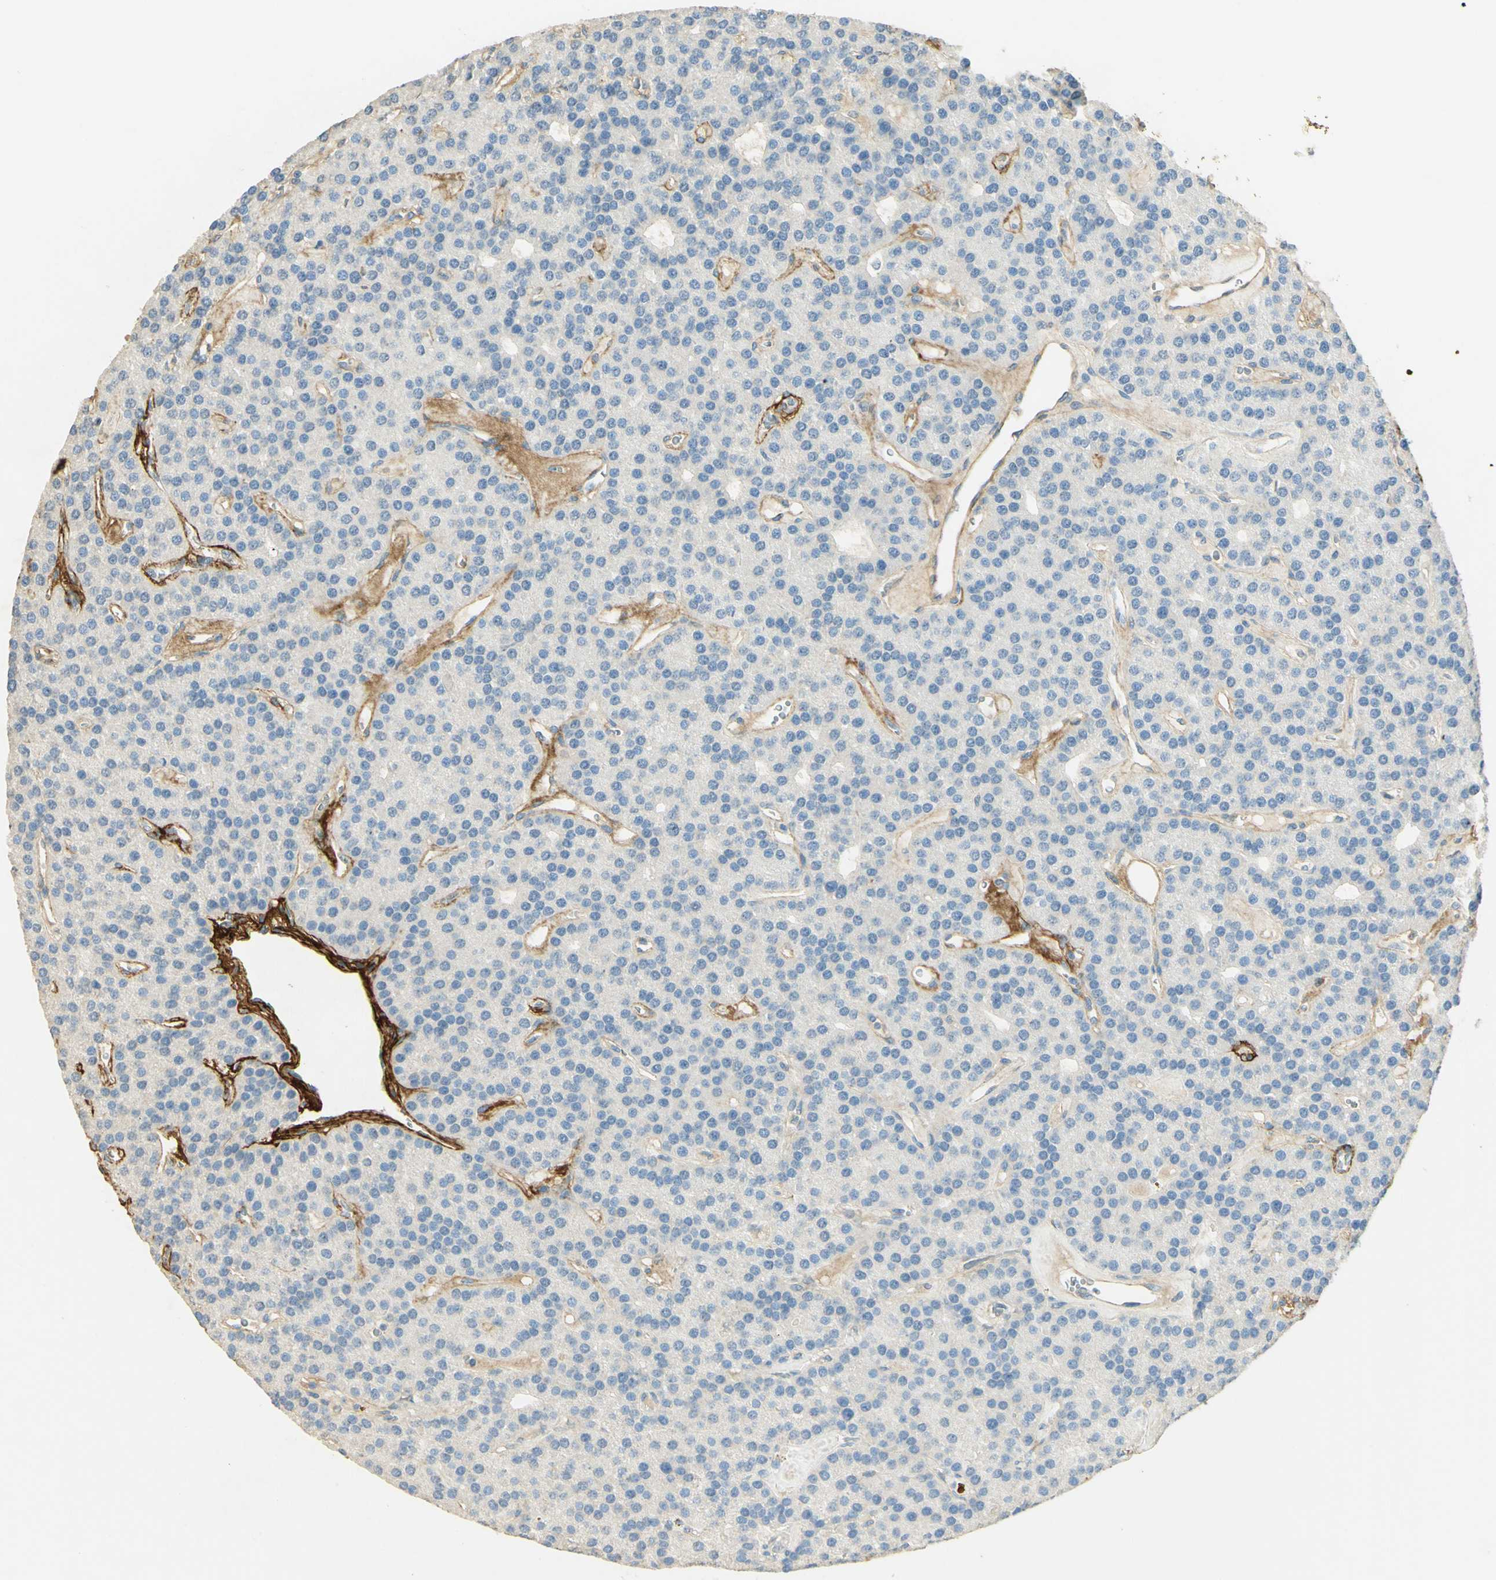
{"staining": {"intensity": "strong", "quantity": "<25%", "location": "cytoplasmic/membranous"}, "tissue": "parathyroid gland", "cell_type": "Glandular cells", "image_type": "normal", "snomed": [{"axis": "morphology", "description": "Normal tissue, NOS"}, {"axis": "morphology", "description": "Adenoma, NOS"}, {"axis": "topography", "description": "Parathyroid gland"}], "caption": "This is an image of immunohistochemistry staining of unremarkable parathyroid gland, which shows strong staining in the cytoplasmic/membranous of glandular cells.", "gene": "TNN", "patient": {"sex": "female", "age": 86}}